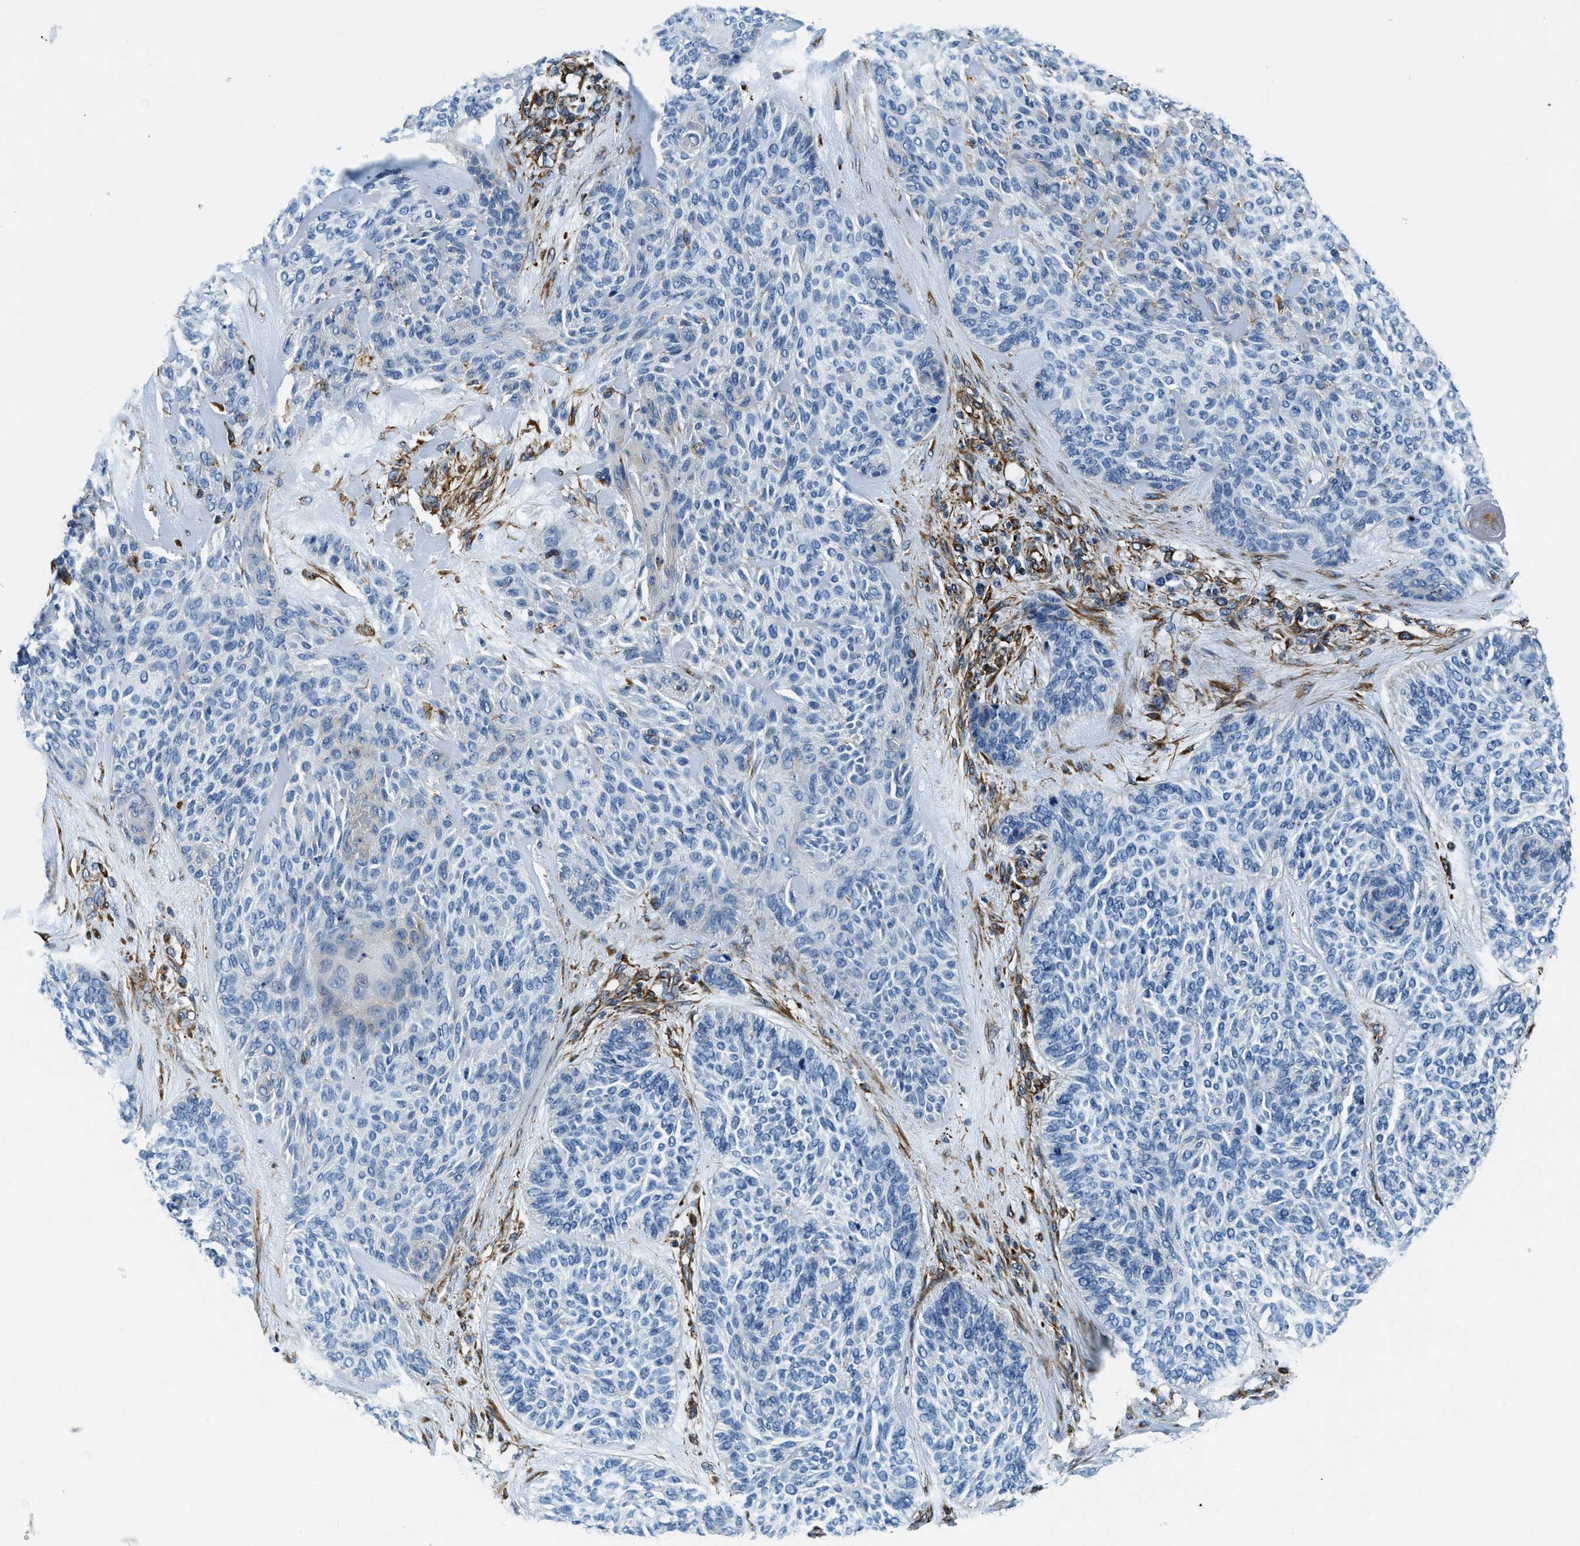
{"staining": {"intensity": "negative", "quantity": "none", "location": "none"}, "tissue": "skin cancer", "cell_type": "Tumor cells", "image_type": "cancer", "snomed": [{"axis": "morphology", "description": "Basal cell carcinoma"}, {"axis": "topography", "description": "Skin"}], "caption": "Protein analysis of skin cancer displays no significant staining in tumor cells. The staining is performed using DAB brown chromogen with nuclei counter-stained in using hematoxylin.", "gene": "GNS", "patient": {"sex": "male", "age": 55}}